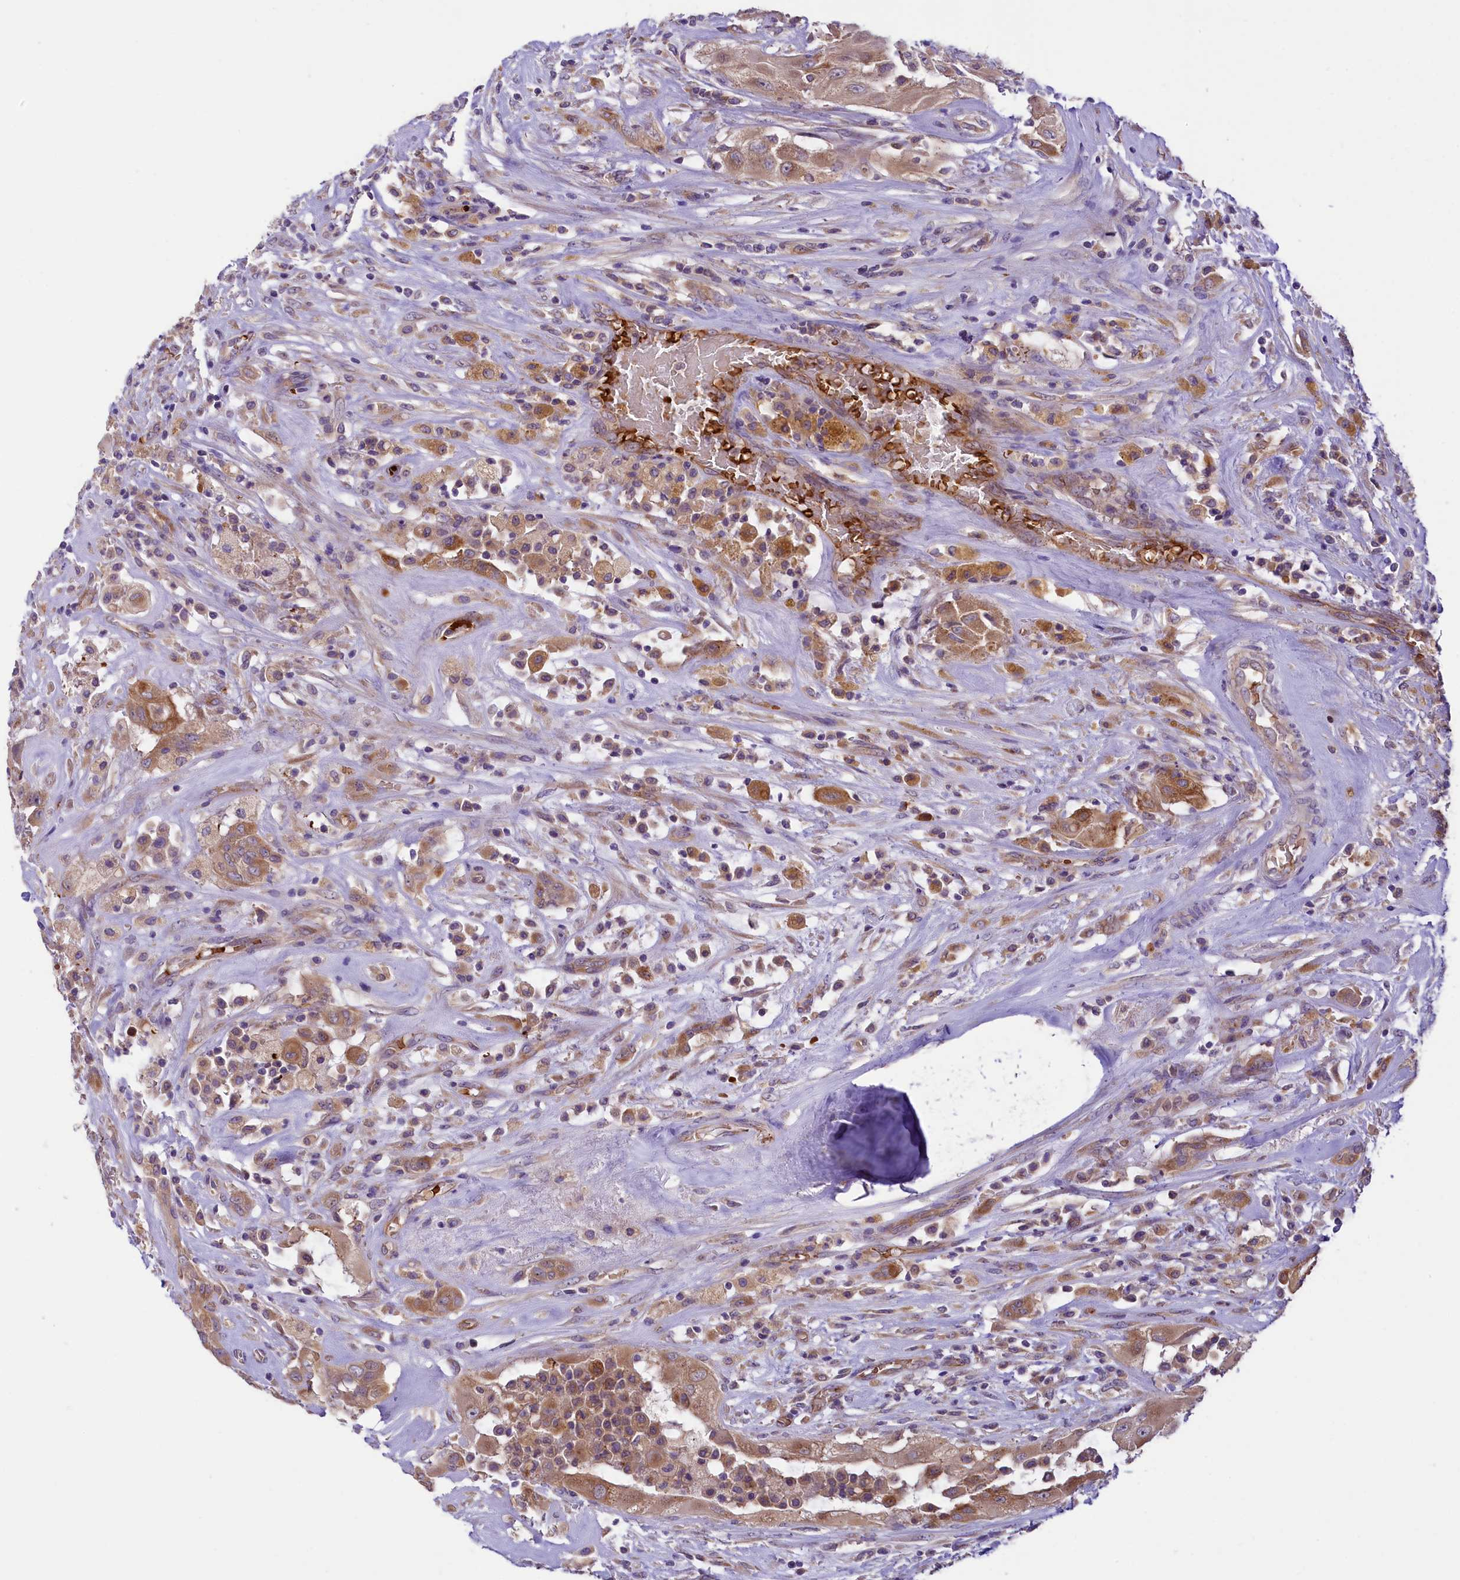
{"staining": {"intensity": "moderate", "quantity": ">75%", "location": "cytoplasmic/membranous"}, "tissue": "thyroid cancer", "cell_type": "Tumor cells", "image_type": "cancer", "snomed": [{"axis": "morphology", "description": "Papillary adenocarcinoma, NOS"}, {"axis": "topography", "description": "Thyroid gland"}], "caption": "Immunohistochemistry staining of thyroid cancer (papillary adenocarcinoma), which displays medium levels of moderate cytoplasmic/membranous staining in approximately >75% of tumor cells indicating moderate cytoplasmic/membranous protein staining. The staining was performed using DAB (brown) for protein detection and nuclei were counterstained in hematoxylin (blue).", "gene": "LARP4", "patient": {"sex": "female", "age": 59}}